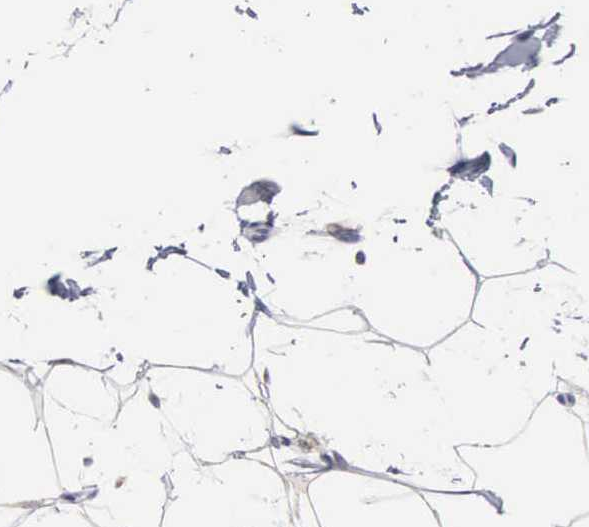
{"staining": {"intensity": "negative", "quantity": "none", "location": "none"}, "tissue": "adipose tissue", "cell_type": "Adipocytes", "image_type": "normal", "snomed": [{"axis": "morphology", "description": "Normal tissue, NOS"}, {"axis": "topography", "description": "Breast"}], "caption": "The IHC image has no significant expression in adipocytes of adipose tissue. Nuclei are stained in blue.", "gene": "ACOT4", "patient": {"sex": "female", "age": 45}}